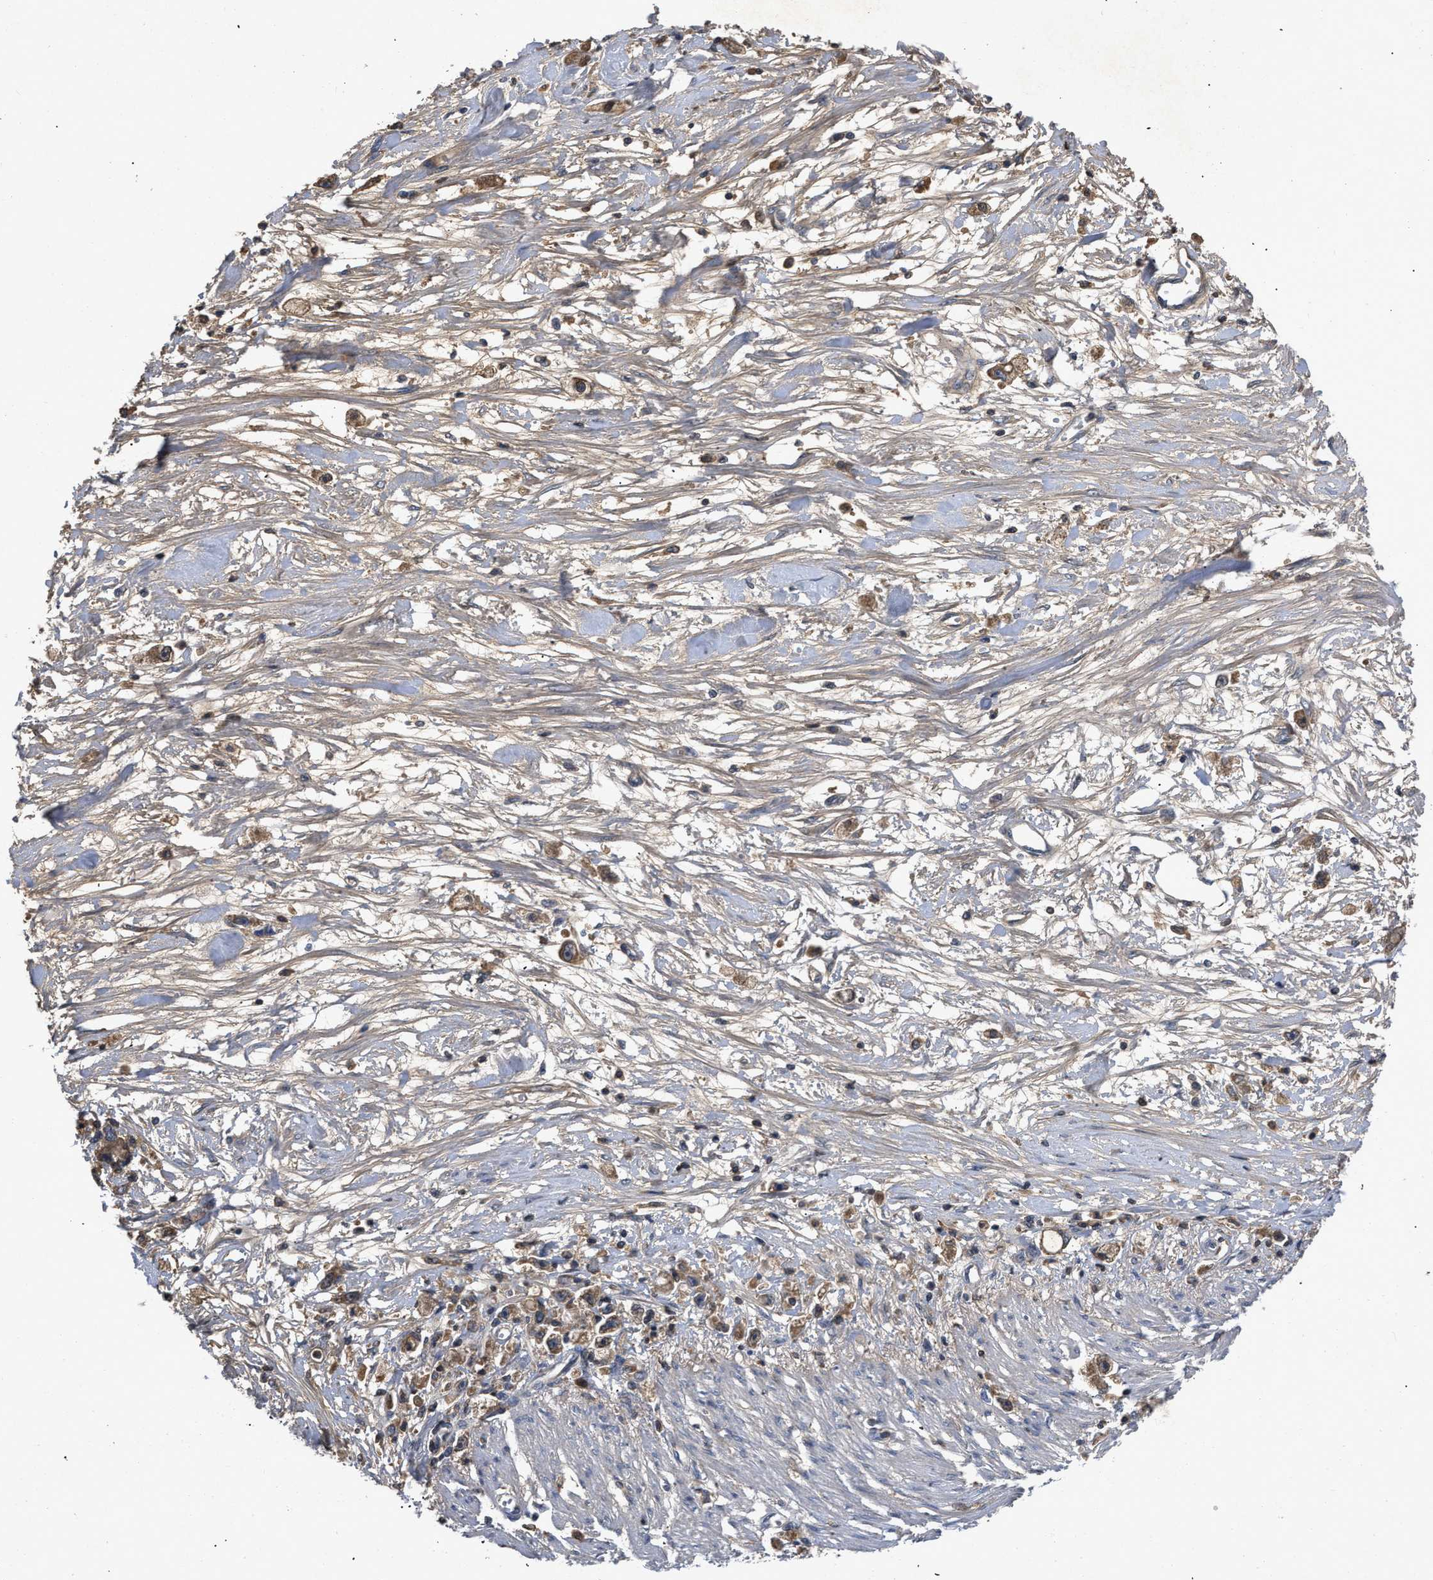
{"staining": {"intensity": "moderate", "quantity": ">75%", "location": "cytoplasmic/membranous"}, "tissue": "stomach cancer", "cell_type": "Tumor cells", "image_type": "cancer", "snomed": [{"axis": "morphology", "description": "Adenocarcinoma, NOS"}, {"axis": "topography", "description": "Stomach"}], "caption": "Adenocarcinoma (stomach) stained for a protein exhibits moderate cytoplasmic/membranous positivity in tumor cells.", "gene": "VPS4A", "patient": {"sex": "female", "age": 59}}